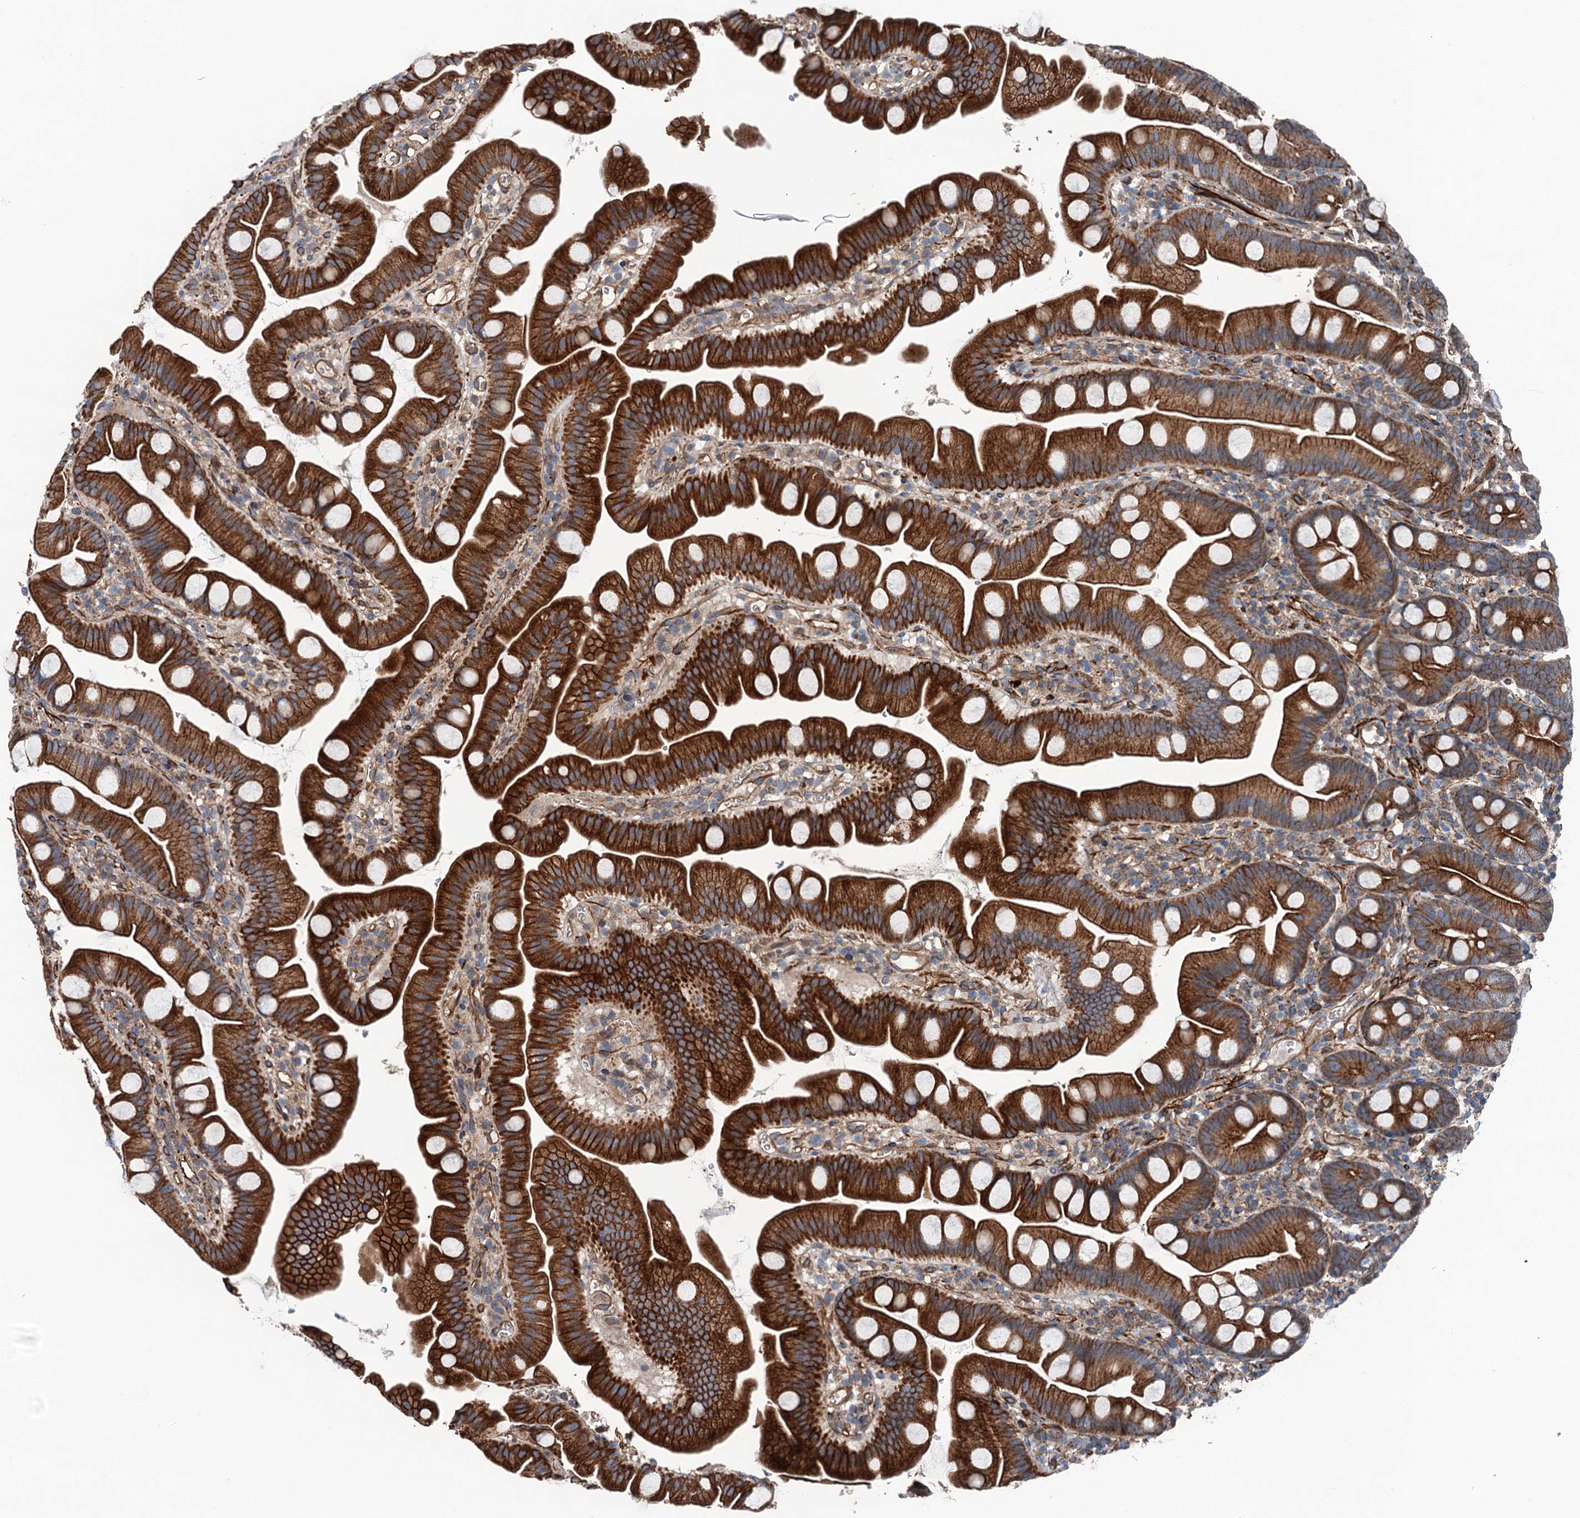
{"staining": {"intensity": "strong", "quantity": ">75%", "location": "cytoplasmic/membranous"}, "tissue": "small intestine", "cell_type": "Glandular cells", "image_type": "normal", "snomed": [{"axis": "morphology", "description": "Normal tissue, NOS"}, {"axis": "topography", "description": "Small intestine"}], "caption": "Immunohistochemistry (IHC) (DAB (3,3'-diaminobenzidine)) staining of normal small intestine reveals strong cytoplasmic/membranous protein positivity in about >75% of glandular cells. The staining was performed using DAB, with brown indicating positive protein expression. Nuclei are stained blue with hematoxylin.", "gene": "NMRAL1", "patient": {"sex": "female", "age": 68}}